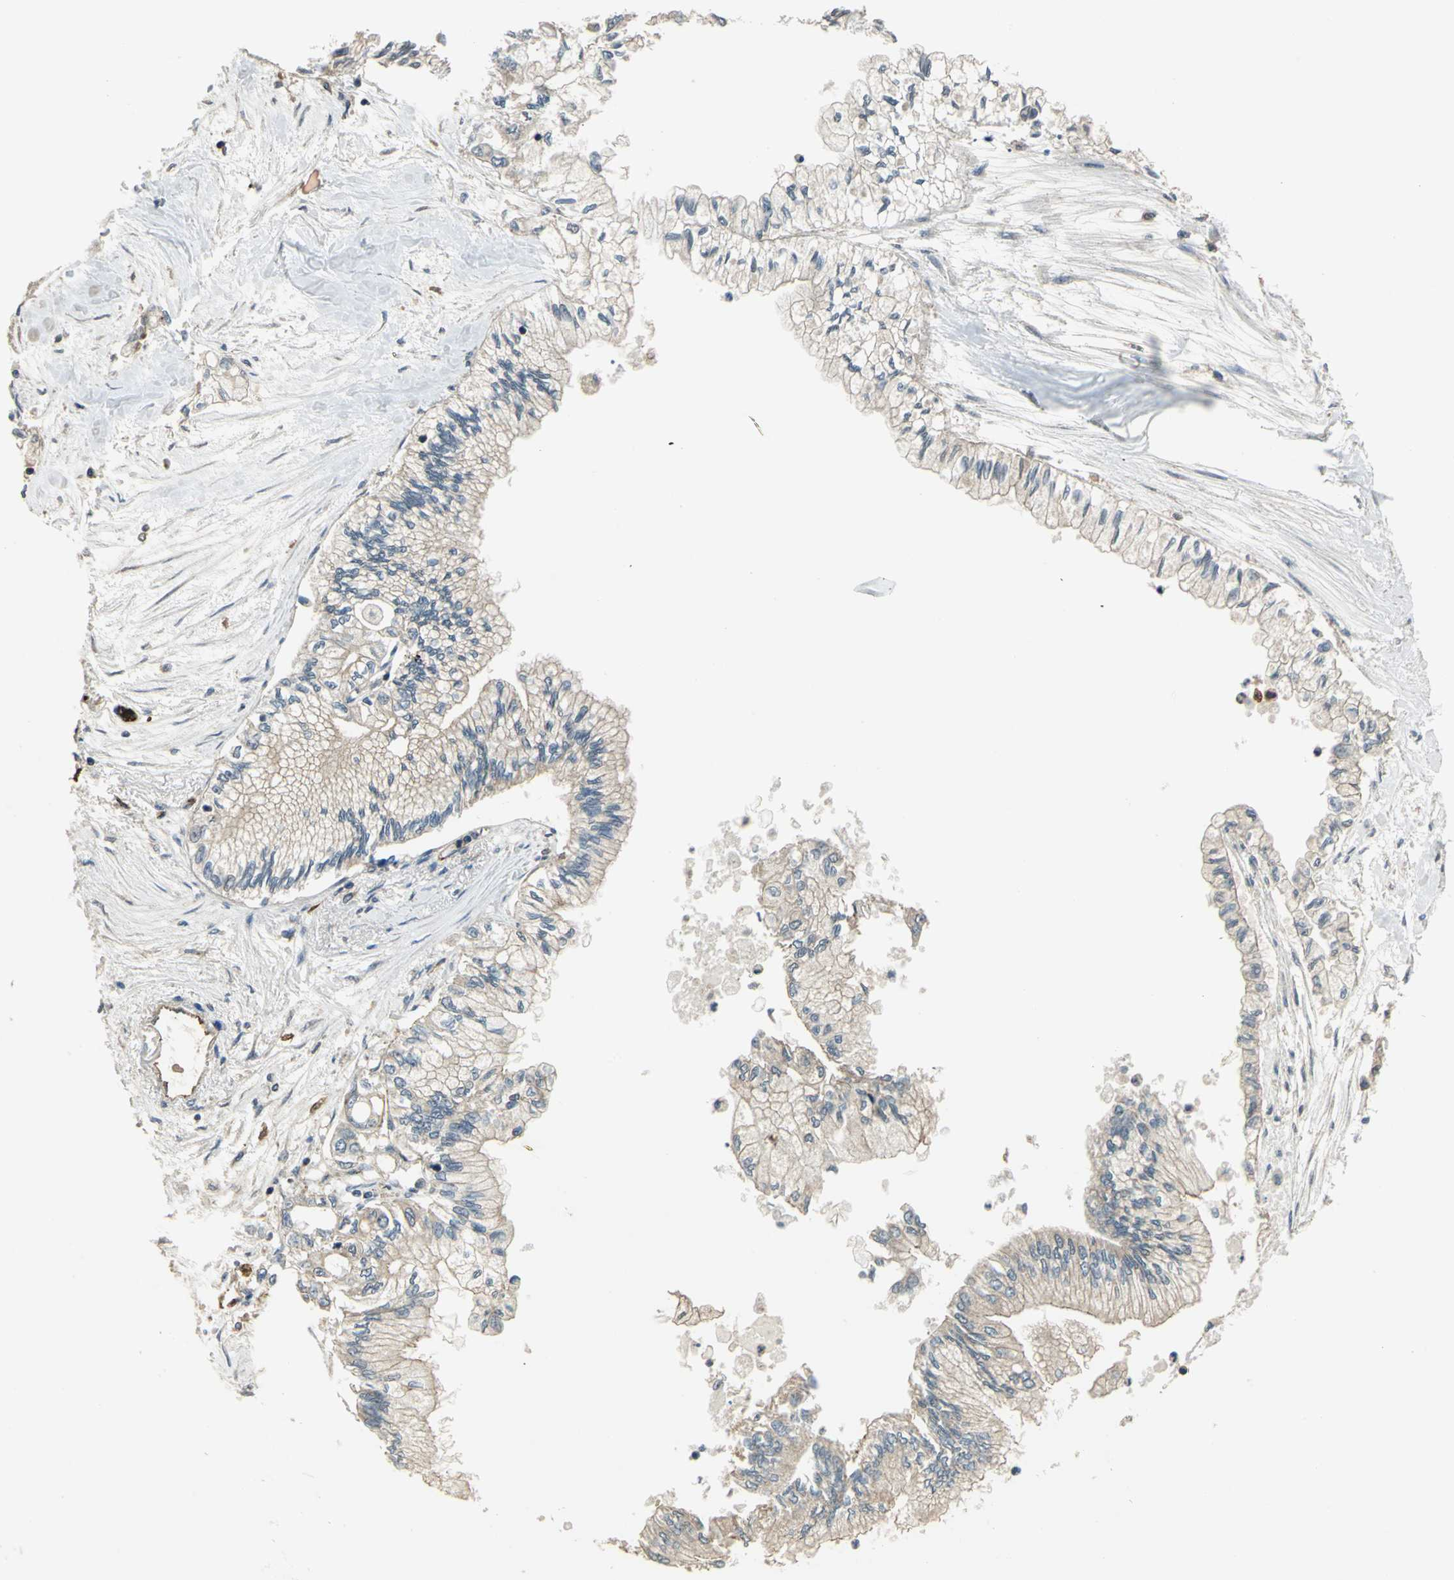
{"staining": {"intensity": "weak", "quantity": ">75%", "location": "cytoplasmic/membranous"}, "tissue": "pancreatic cancer", "cell_type": "Tumor cells", "image_type": "cancer", "snomed": [{"axis": "morphology", "description": "Adenocarcinoma, NOS"}, {"axis": "topography", "description": "Pancreas"}], "caption": "A histopathology image showing weak cytoplasmic/membranous positivity in approximately >75% of tumor cells in pancreatic cancer (adenocarcinoma), as visualized by brown immunohistochemical staining.", "gene": "RAPGEF1", "patient": {"sex": "male", "age": 79}}